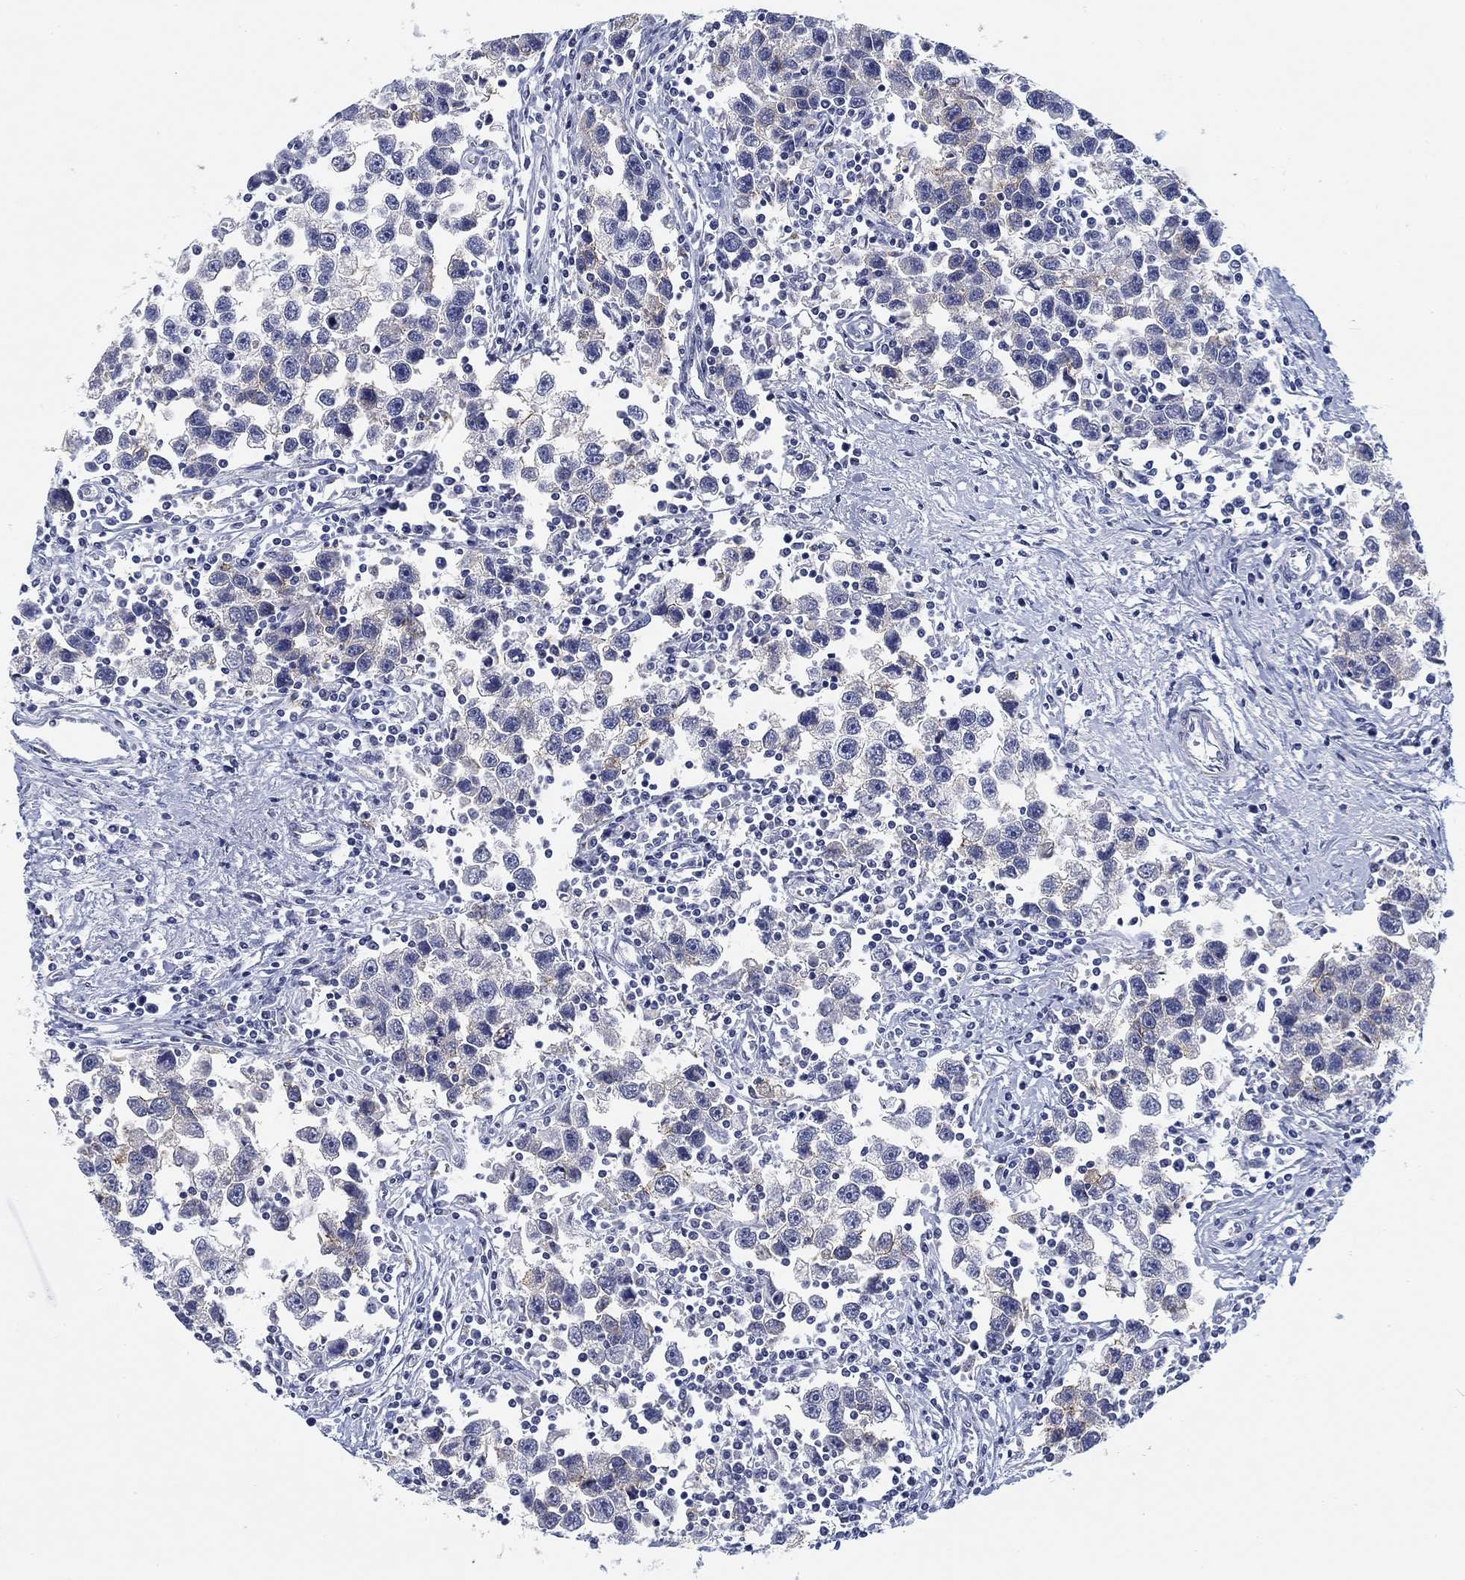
{"staining": {"intensity": "negative", "quantity": "none", "location": "none"}, "tissue": "testis cancer", "cell_type": "Tumor cells", "image_type": "cancer", "snomed": [{"axis": "morphology", "description": "Seminoma, NOS"}, {"axis": "topography", "description": "Testis"}], "caption": "High power microscopy histopathology image of an immunohistochemistry histopathology image of testis cancer, revealing no significant positivity in tumor cells.", "gene": "OTUB2", "patient": {"sex": "male", "age": 30}}